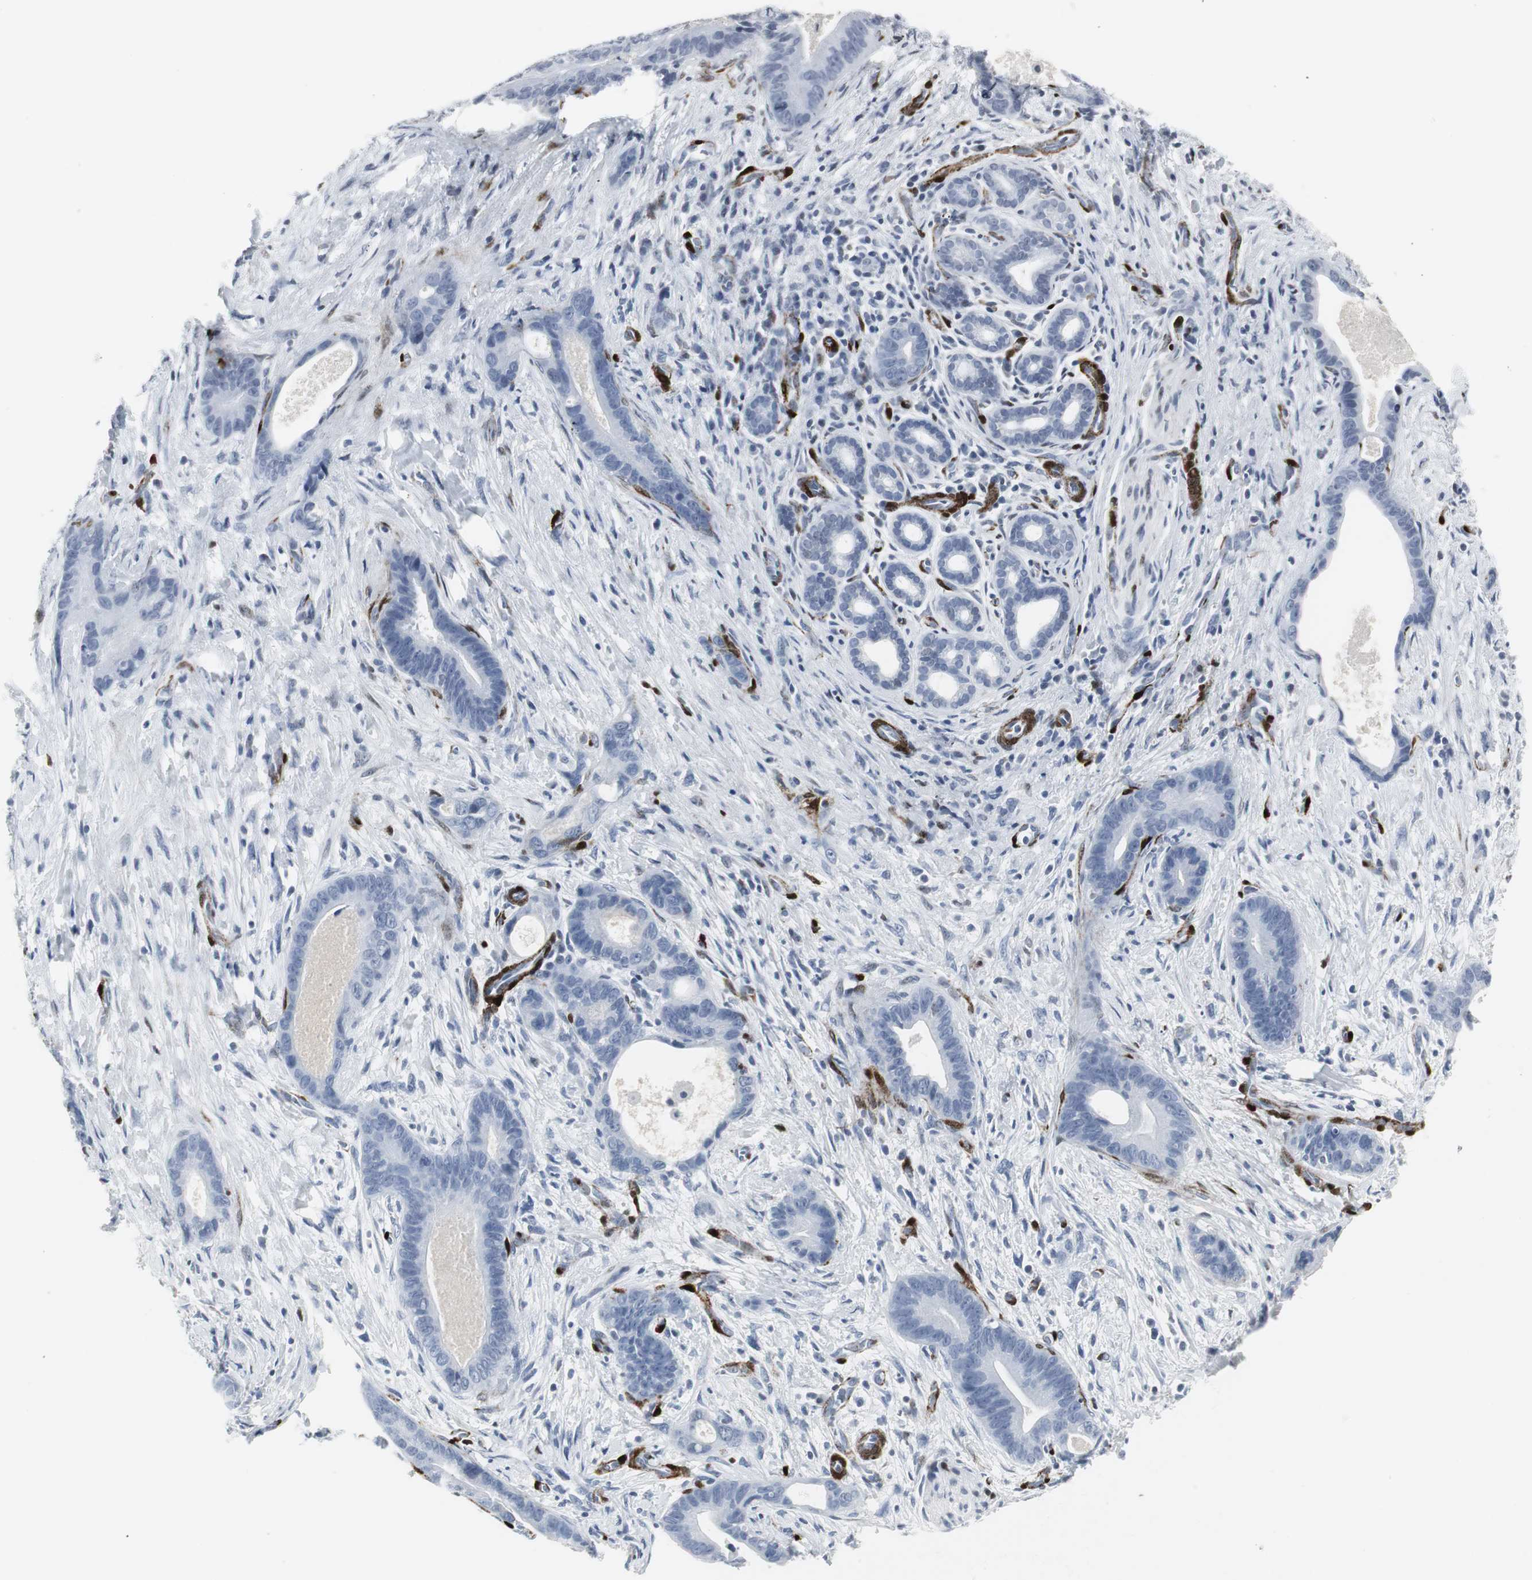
{"staining": {"intensity": "negative", "quantity": "none", "location": "none"}, "tissue": "liver cancer", "cell_type": "Tumor cells", "image_type": "cancer", "snomed": [{"axis": "morphology", "description": "Cholangiocarcinoma"}, {"axis": "topography", "description": "Liver"}], "caption": "IHC micrograph of neoplastic tissue: cholangiocarcinoma (liver) stained with DAB exhibits no significant protein staining in tumor cells.", "gene": "PPP1R14A", "patient": {"sex": "female", "age": 55}}